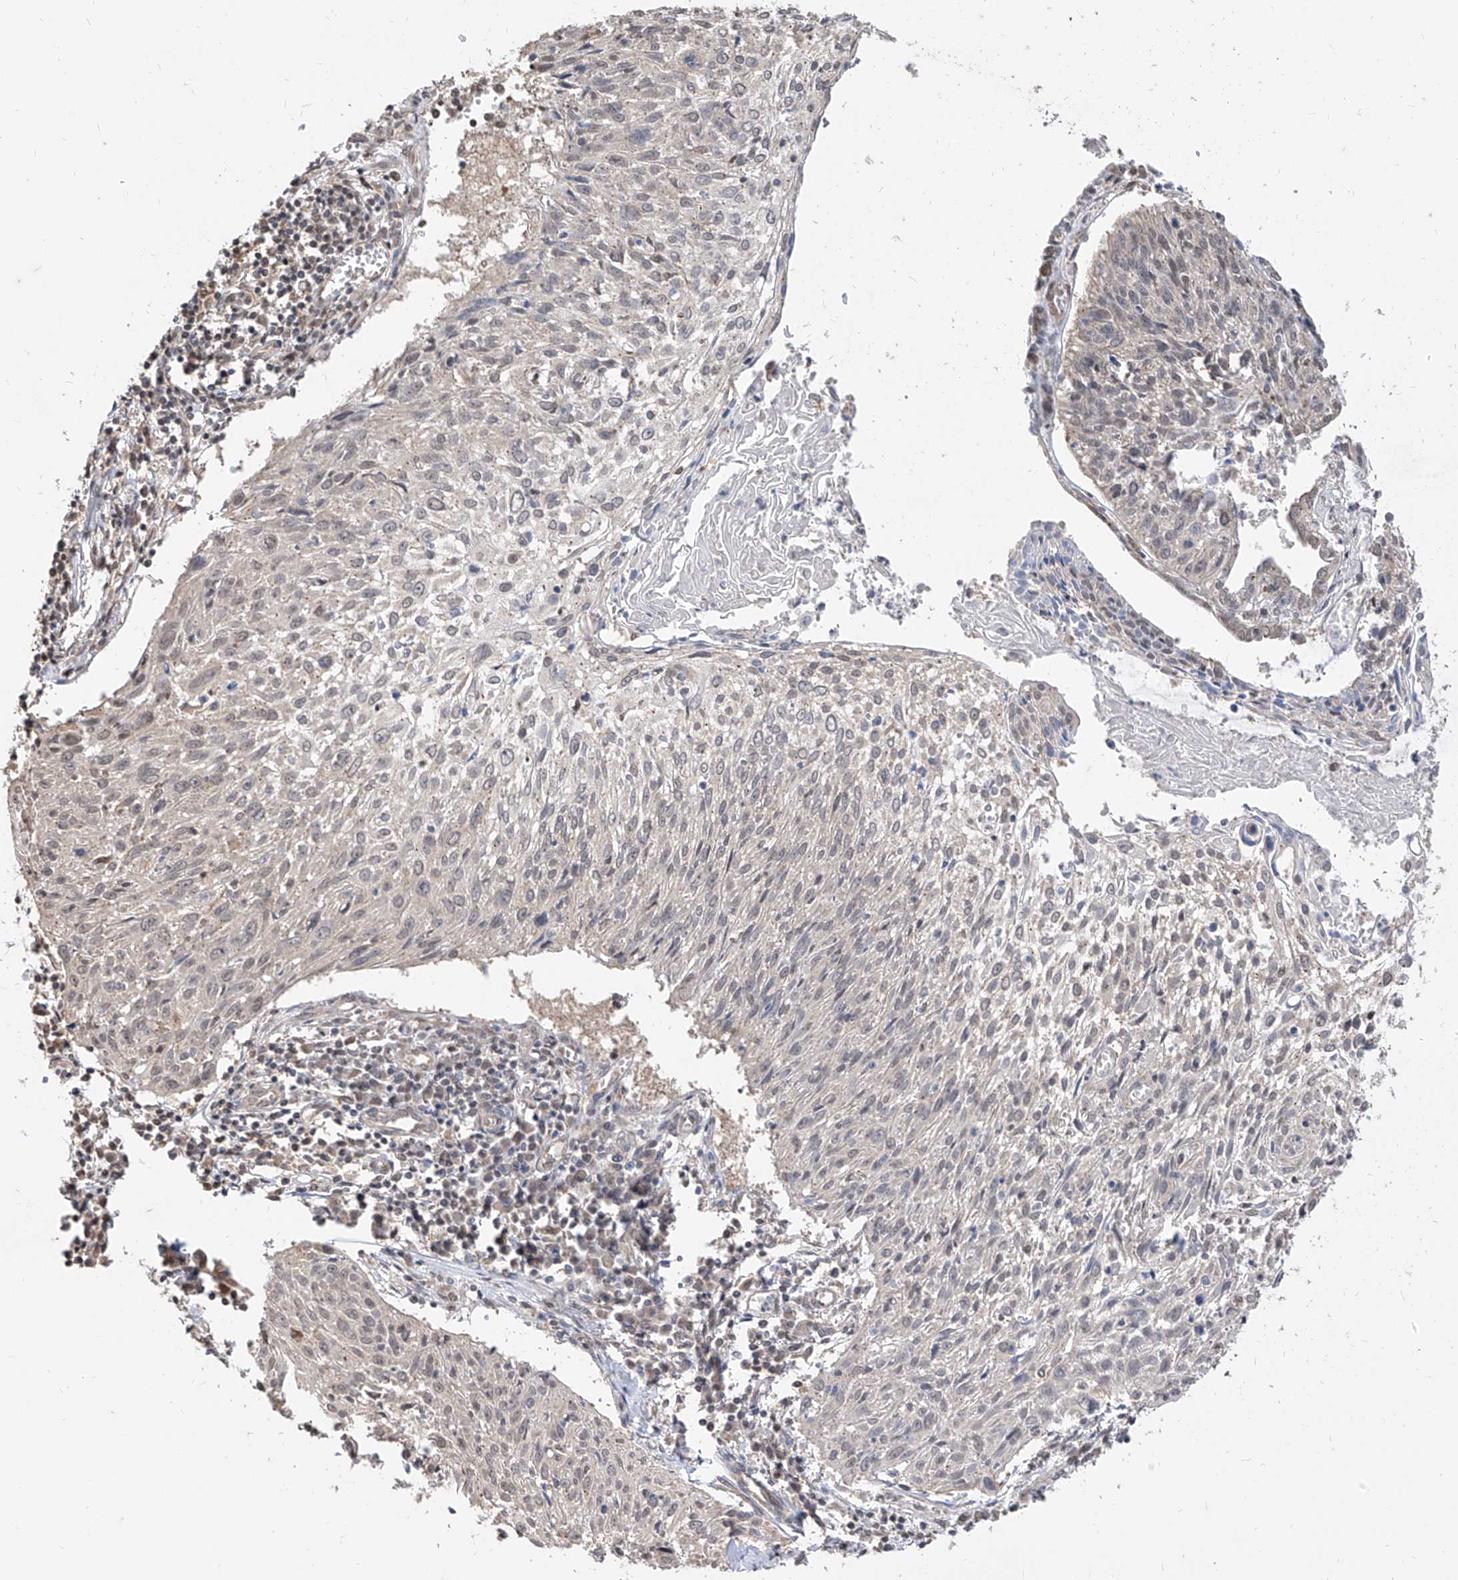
{"staining": {"intensity": "negative", "quantity": "none", "location": "none"}, "tissue": "cervical cancer", "cell_type": "Tumor cells", "image_type": "cancer", "snomed": [{"axis": "morphology", "description": "Squamous cell carcinoma, NOS"}, {"axis": "topography", "description": "Cervix"}], "caption": "An immunohistochemistry (IHC) micrograph of cervical cancer is shown. There is no staining in tumor cells of cervical cancer.", "gene": "C8orf82", "patient": {"sex": "female", "age": 51}}